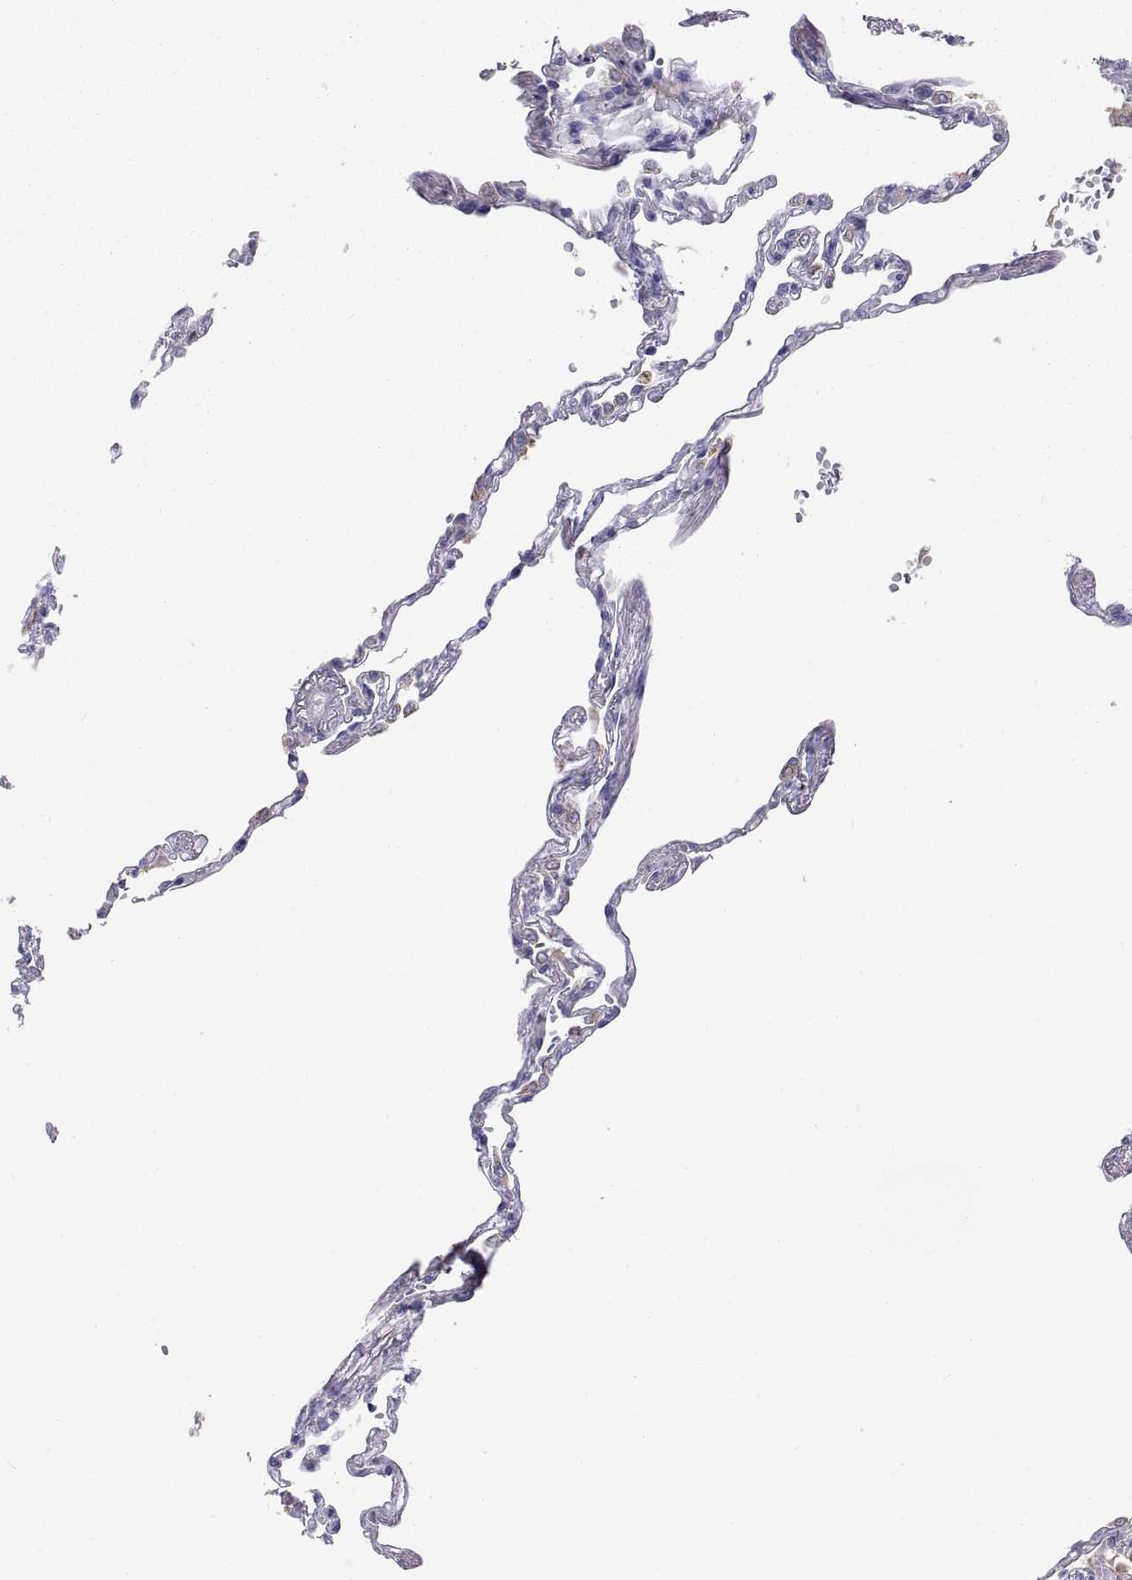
{"staining": {"intensity": "negative", "quantity": "none", "location": "none"}, "tissue": "lung", "cell_type": "Alveolar cells", "image_type": "normal", "snomed": [{"axis": "morphology", "description": "Normal tissue, NOS"}, {"axis": "topography", "description": "Lung"}], "caption": "Photomicrograph shows no protein positivity in alveolar cells of normal lung.", "gene": "ERO1A", "patient": {"sex": "male", "age": 78}}